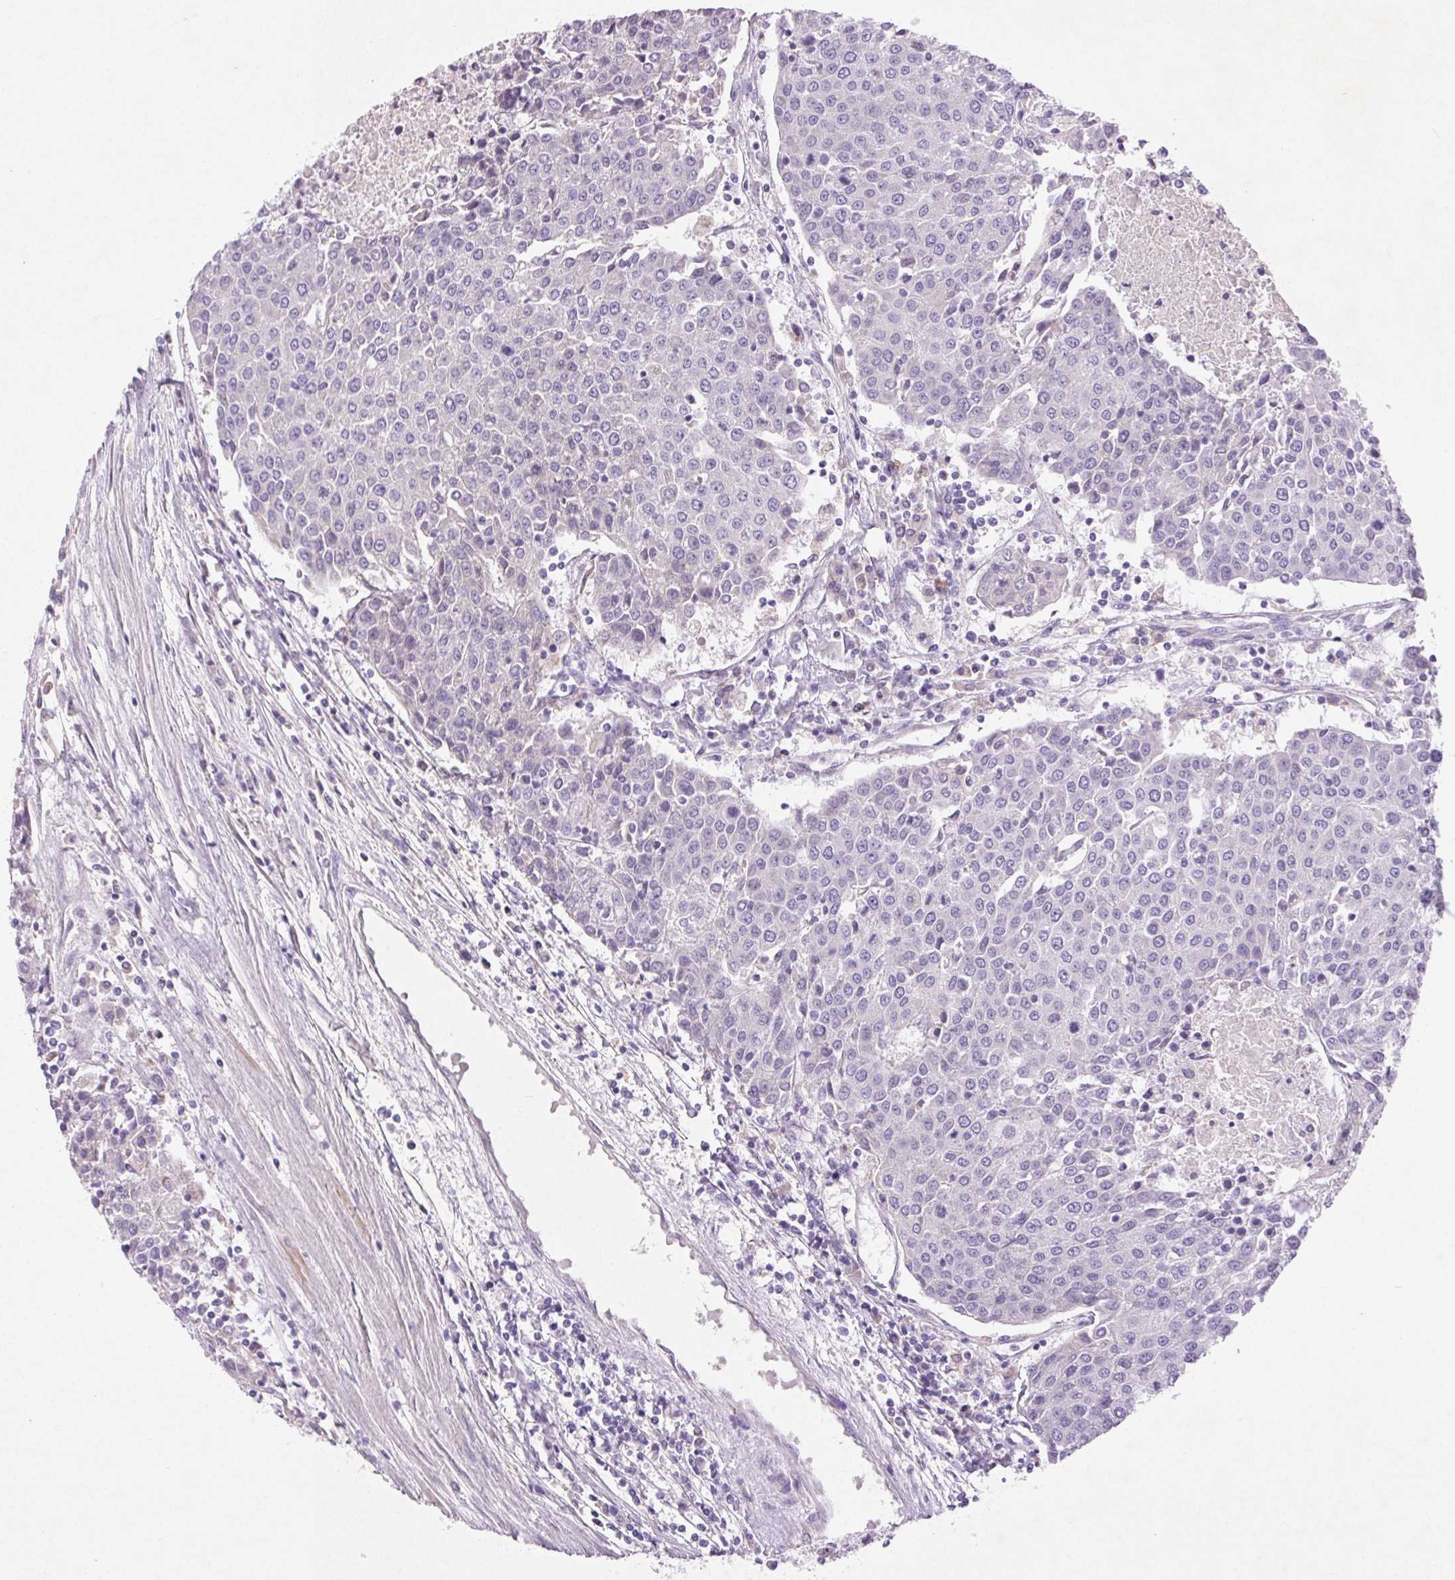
{"staining": {"intensity": "negative", "quantity": "none", "location": "none"}, "tissue": "urothelial cancer", "cell_type": "Tumor cells", "image_type": "cancer", "snomed": [{"axis": "morphology", "description": "Urothelial carcinoma, High grade"}, {"axis": "topography", "description": "Urinary bladder"}], "caption": "A high-resolution photomicrograph shows IHC staining of urothelial cancer, which displays no significant staining in tumor cells.", "gene": "ARHGAP11B", "patient": {"sex": "female", "age": 85}}